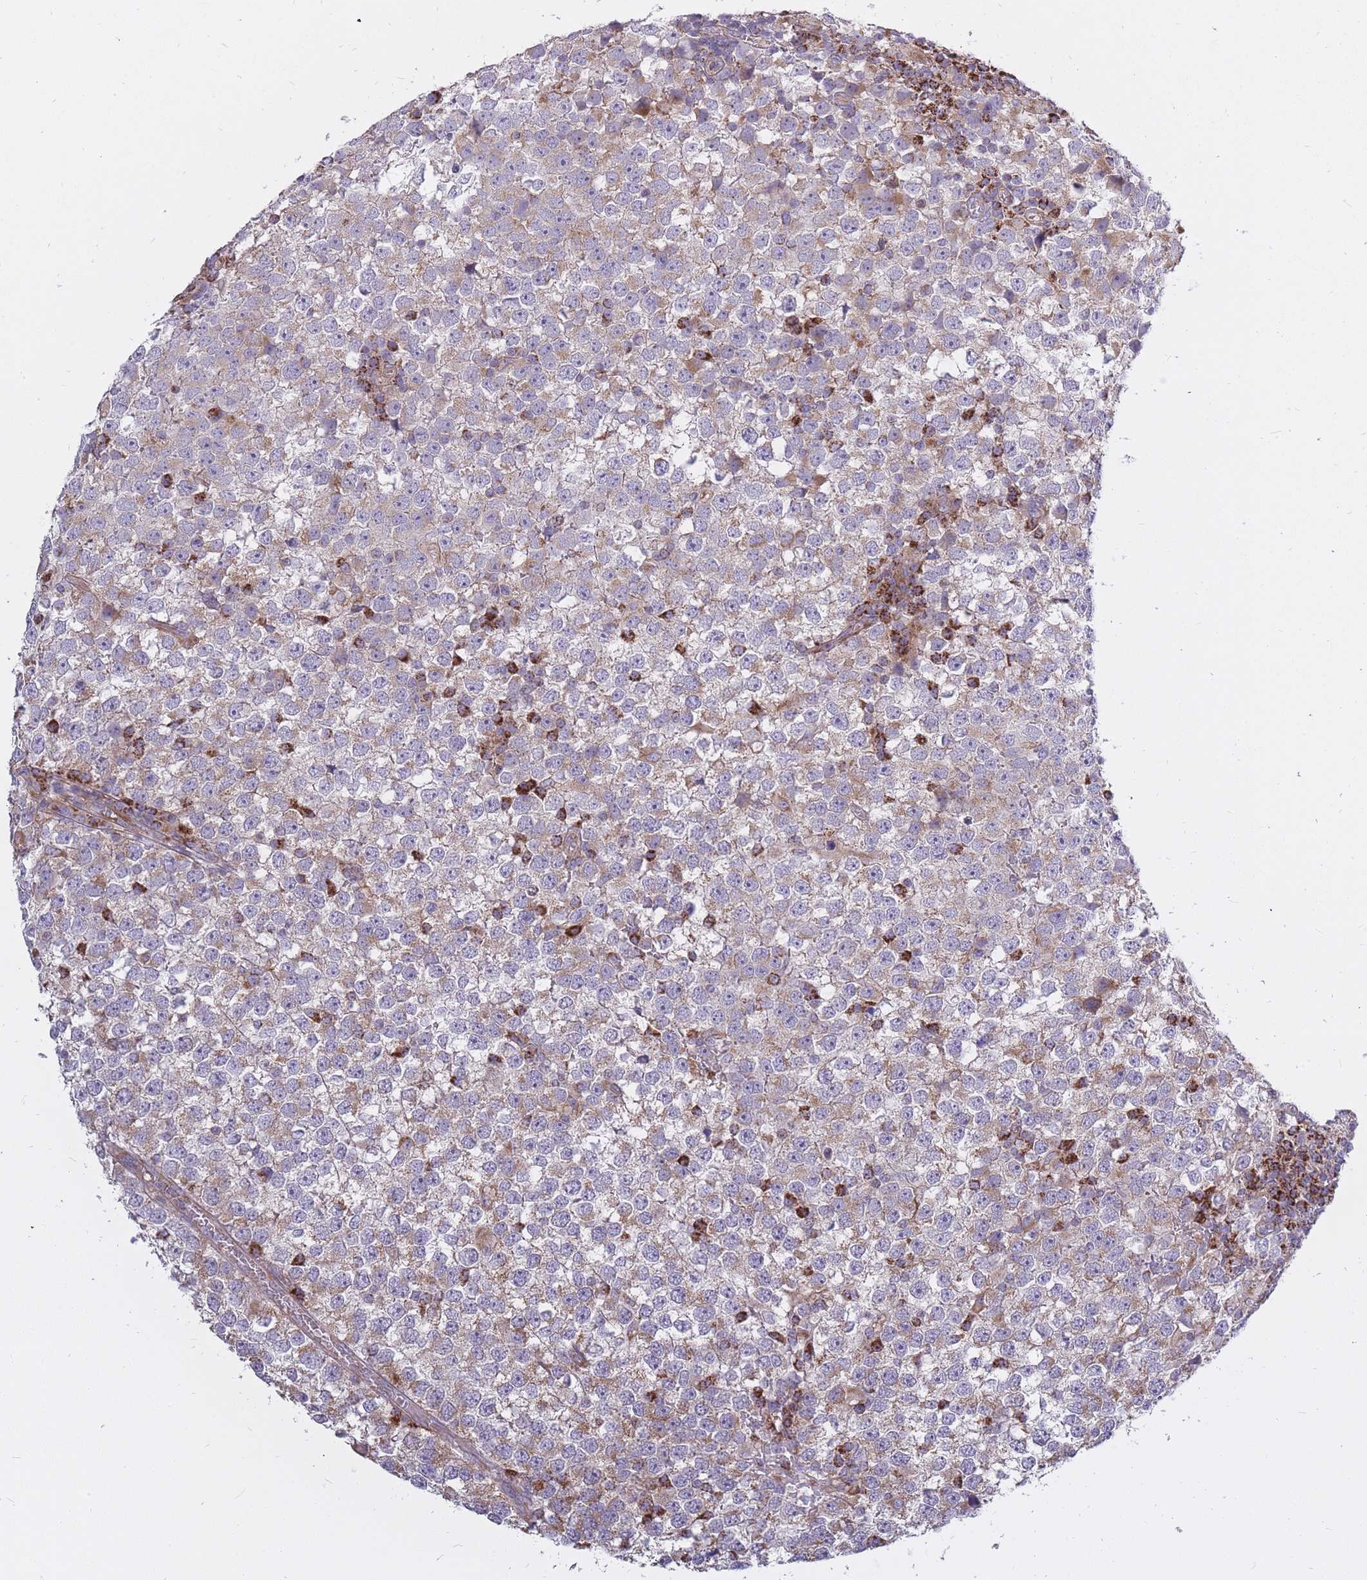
{"staining": {"intensity": "weak", "quantity": "25%-75%", "location": "cytoplasmic/membranous"}, "tissue": "testis cancer", "cell_type": "Tumor cells", "image_type": "cancer", "snomed": [{"axis": "morphology", "description": "Seminoma, NOS"}, {"axis": "topography", "description": "Testis"}], "caption": "A low amount of weak cytoplasmic/membranous expression is present in about 25%-75% of tumor cells in testis cancer (seminoma) tissue.", "gene": "ALKBH4", "patient": {"sex": "male", "age": 65}}